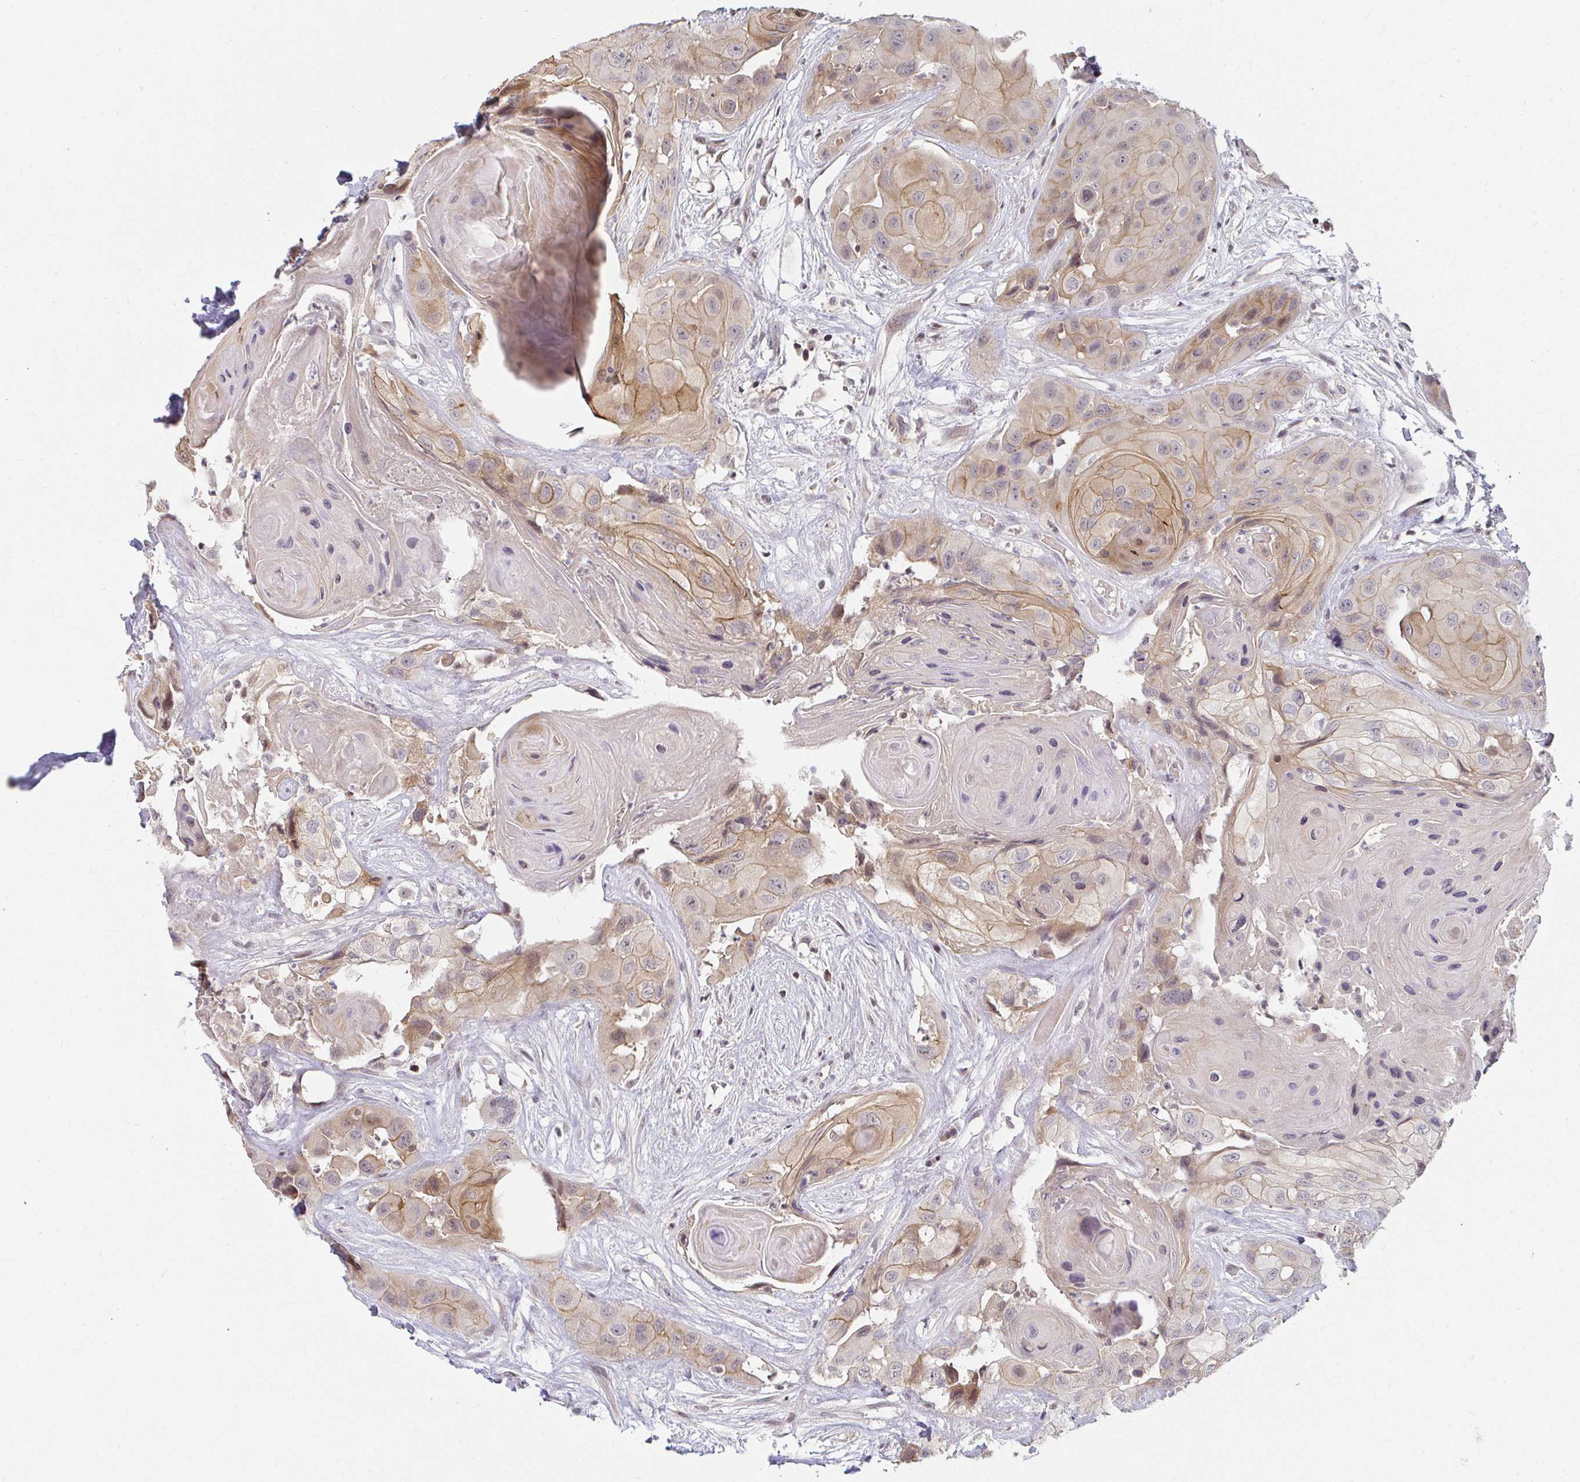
{"staining": {"intensity": "weak", "quantity": "25%-75%", "location": "cytoplasmic/membranous,nuclear"}, "tissue": "head and neck cancer", "cell_type": "Tumor cells", "image_type": "cancer", "snomed": [{"axis": "morphology", "description": "Squamous cell carcinoma, NOS"}, {"axis": "topography", "description": "Head-Neck"}], "caption": "IHC of squamous cell carcinoma (head and neck) demonstrates low levels of weak cytoplasmic/membranous and nuclear expression in approximately 25%-75% of tumor cells. (Brightfield microscopy of DAB IHC at high magnification).", "gene": "ANK3", "patient": {"sex": "male", "age": 83}}